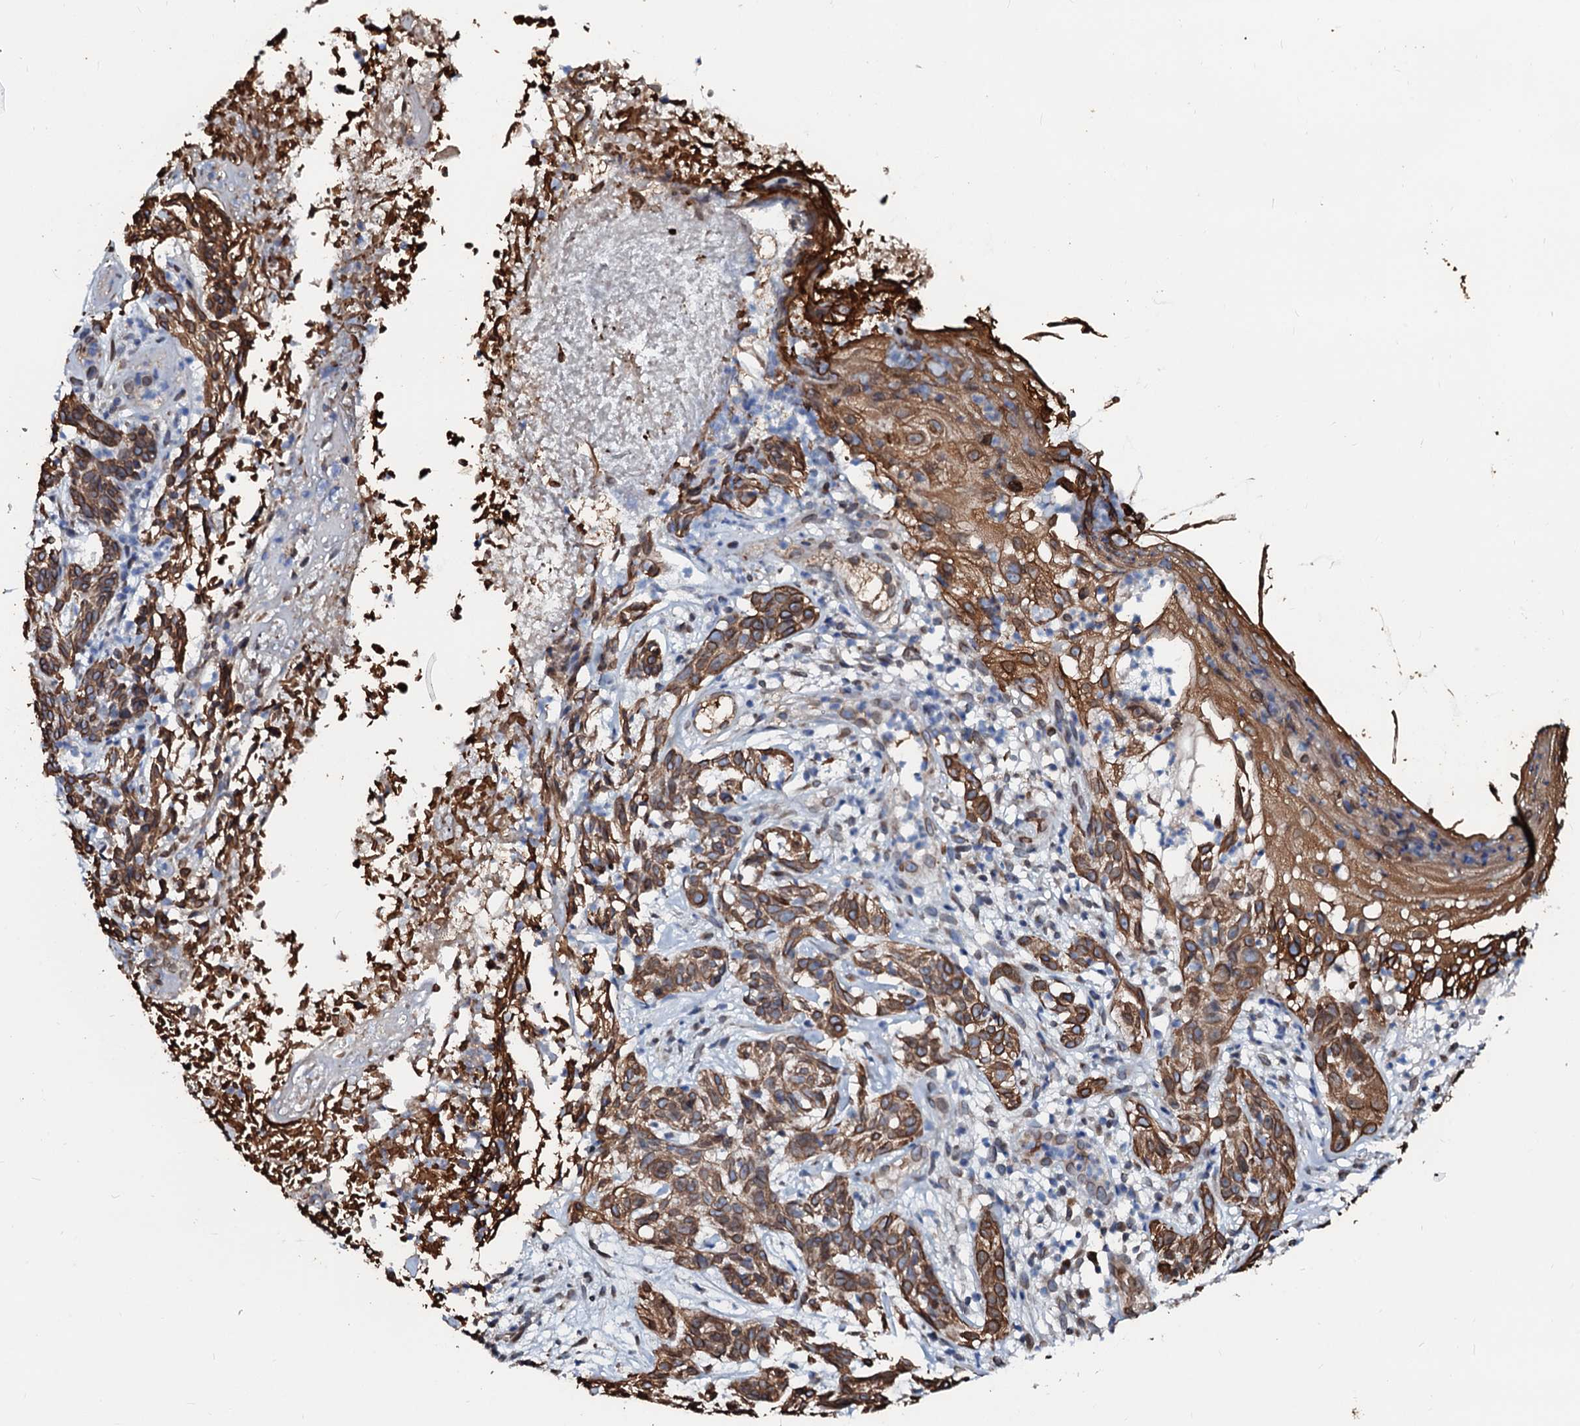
{"staining": {"intensity": "moderate", "quantity": ">75%", "location": "cytoplasmic/membranous"}, "tissue": "skin cancer", "cell_type": "Tumor cells", "image_type": "cancer", "snomed": [{"axis": "morphology", "description": "Basal cell carcinoma"}, {"axis": "topography", "description": "Skin"}], "caption": "Immunohistochemistry (IHC) (DAB) staining of basal cell carcinoma (skin) demonstrates moderate cytoplasmic/membranous protein staining in about >75% of tumor cells.", "gene": "NRP2", "patient": {"sex": "male", "age": 85}}